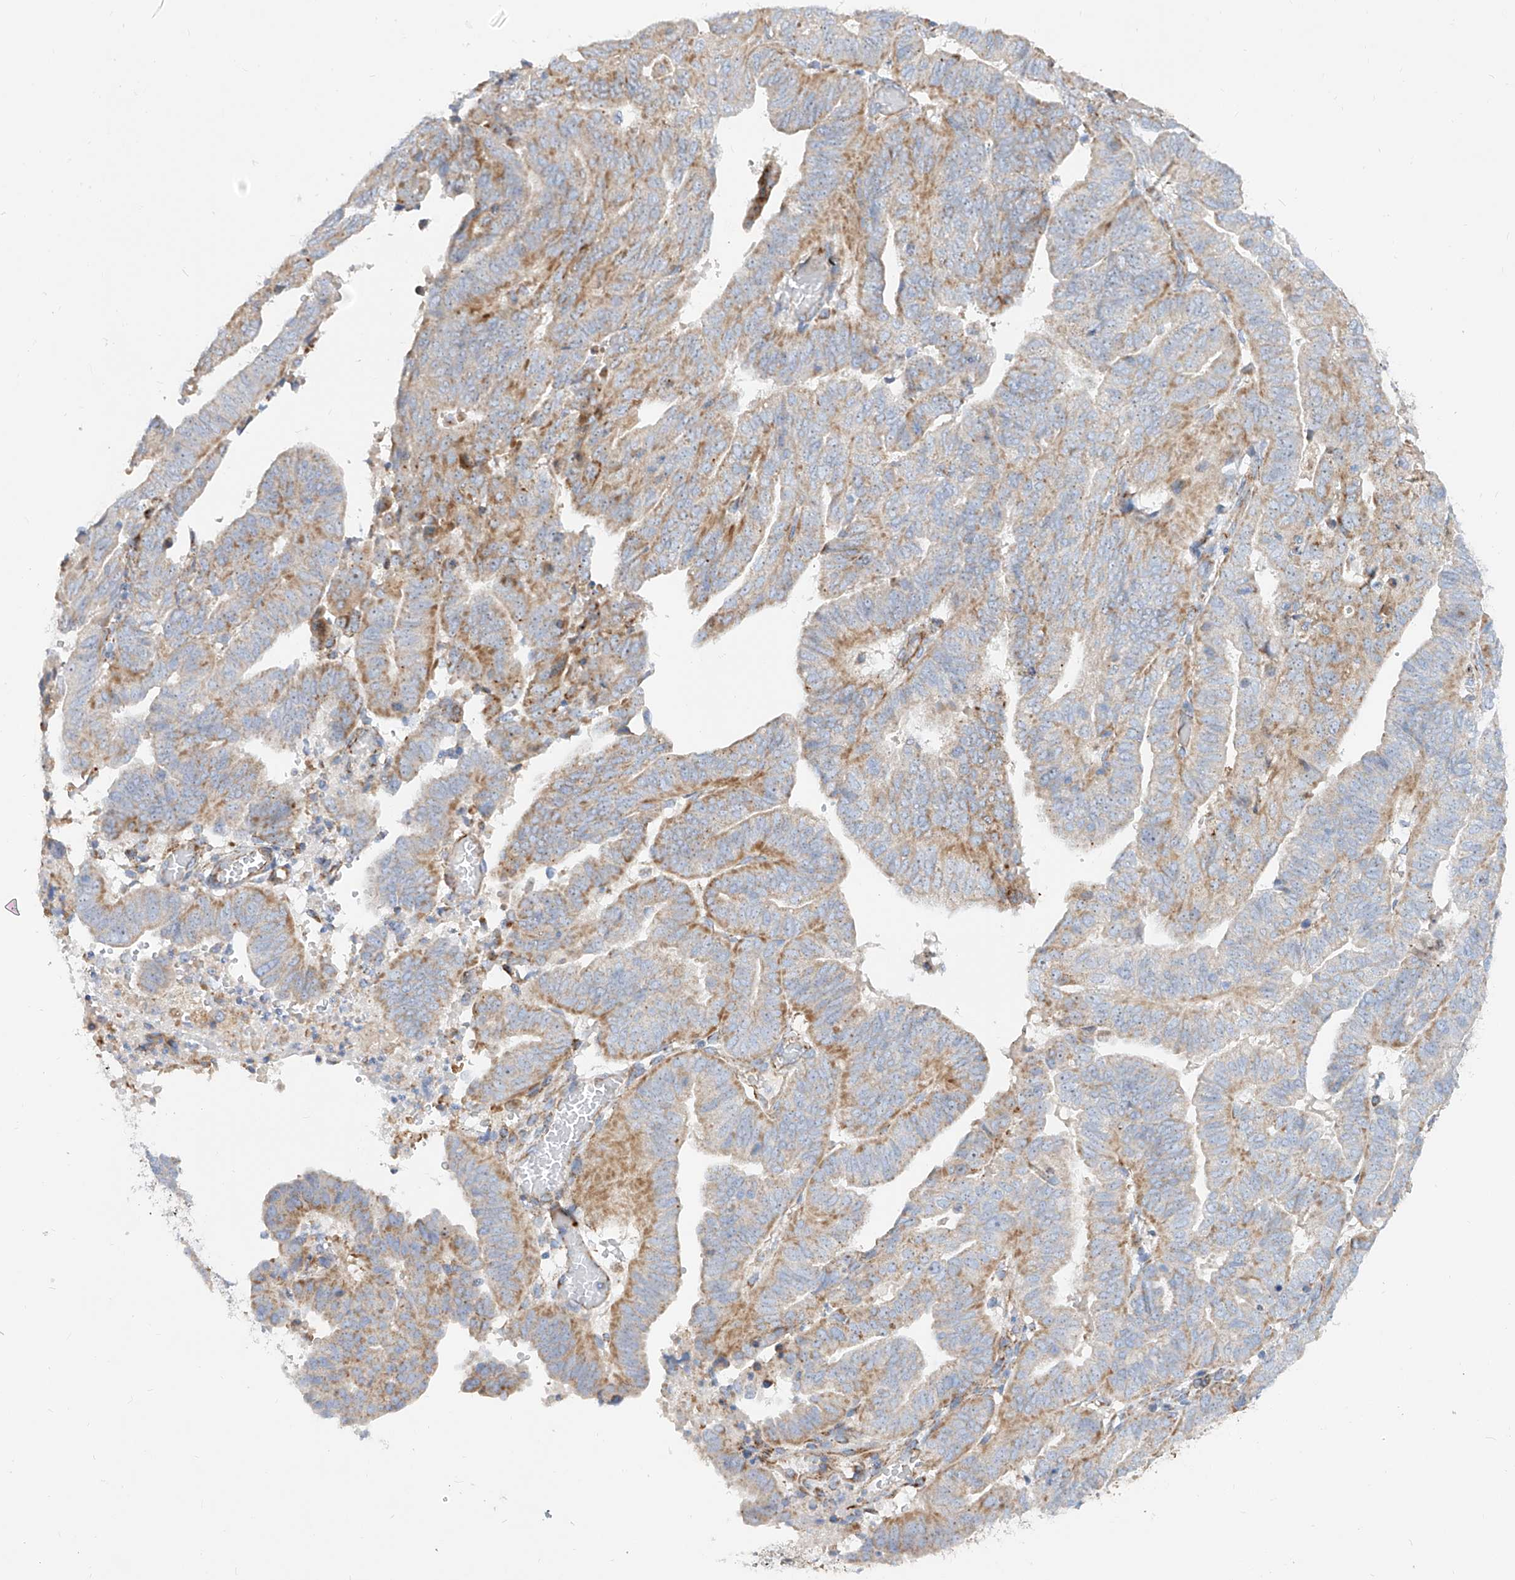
{"staining": {"intensity": "moderate", "quantity": "25%-75%", "location": "cytoplasmic/membranous"}, "tissue": "endometrial cancer", "cell_type": "Tumor cells", "image_type": "cancer", "snomed": [{"axis": "morphology", "description": "Adenocarcinoma, NOS"}, {"axis": "topography", "description": "Uterus"}], "caption": "Immunohistochemistry (IHC) staining of adenocarcinoma (endometrial), which exhibits medium levels of moderate cytoplasmic/membranous positivity in about 25%-75% of tumor cells indicating moderate cytoplasmic/membranous protein expression. The staining was performed using DAB (3,3'-diaminobenzidine) (brown) for protein detection and nuclei were counterstained in hematoxylin (blue).", "gene": "CST9", "patient": {"sex": "female", "age": 77}}